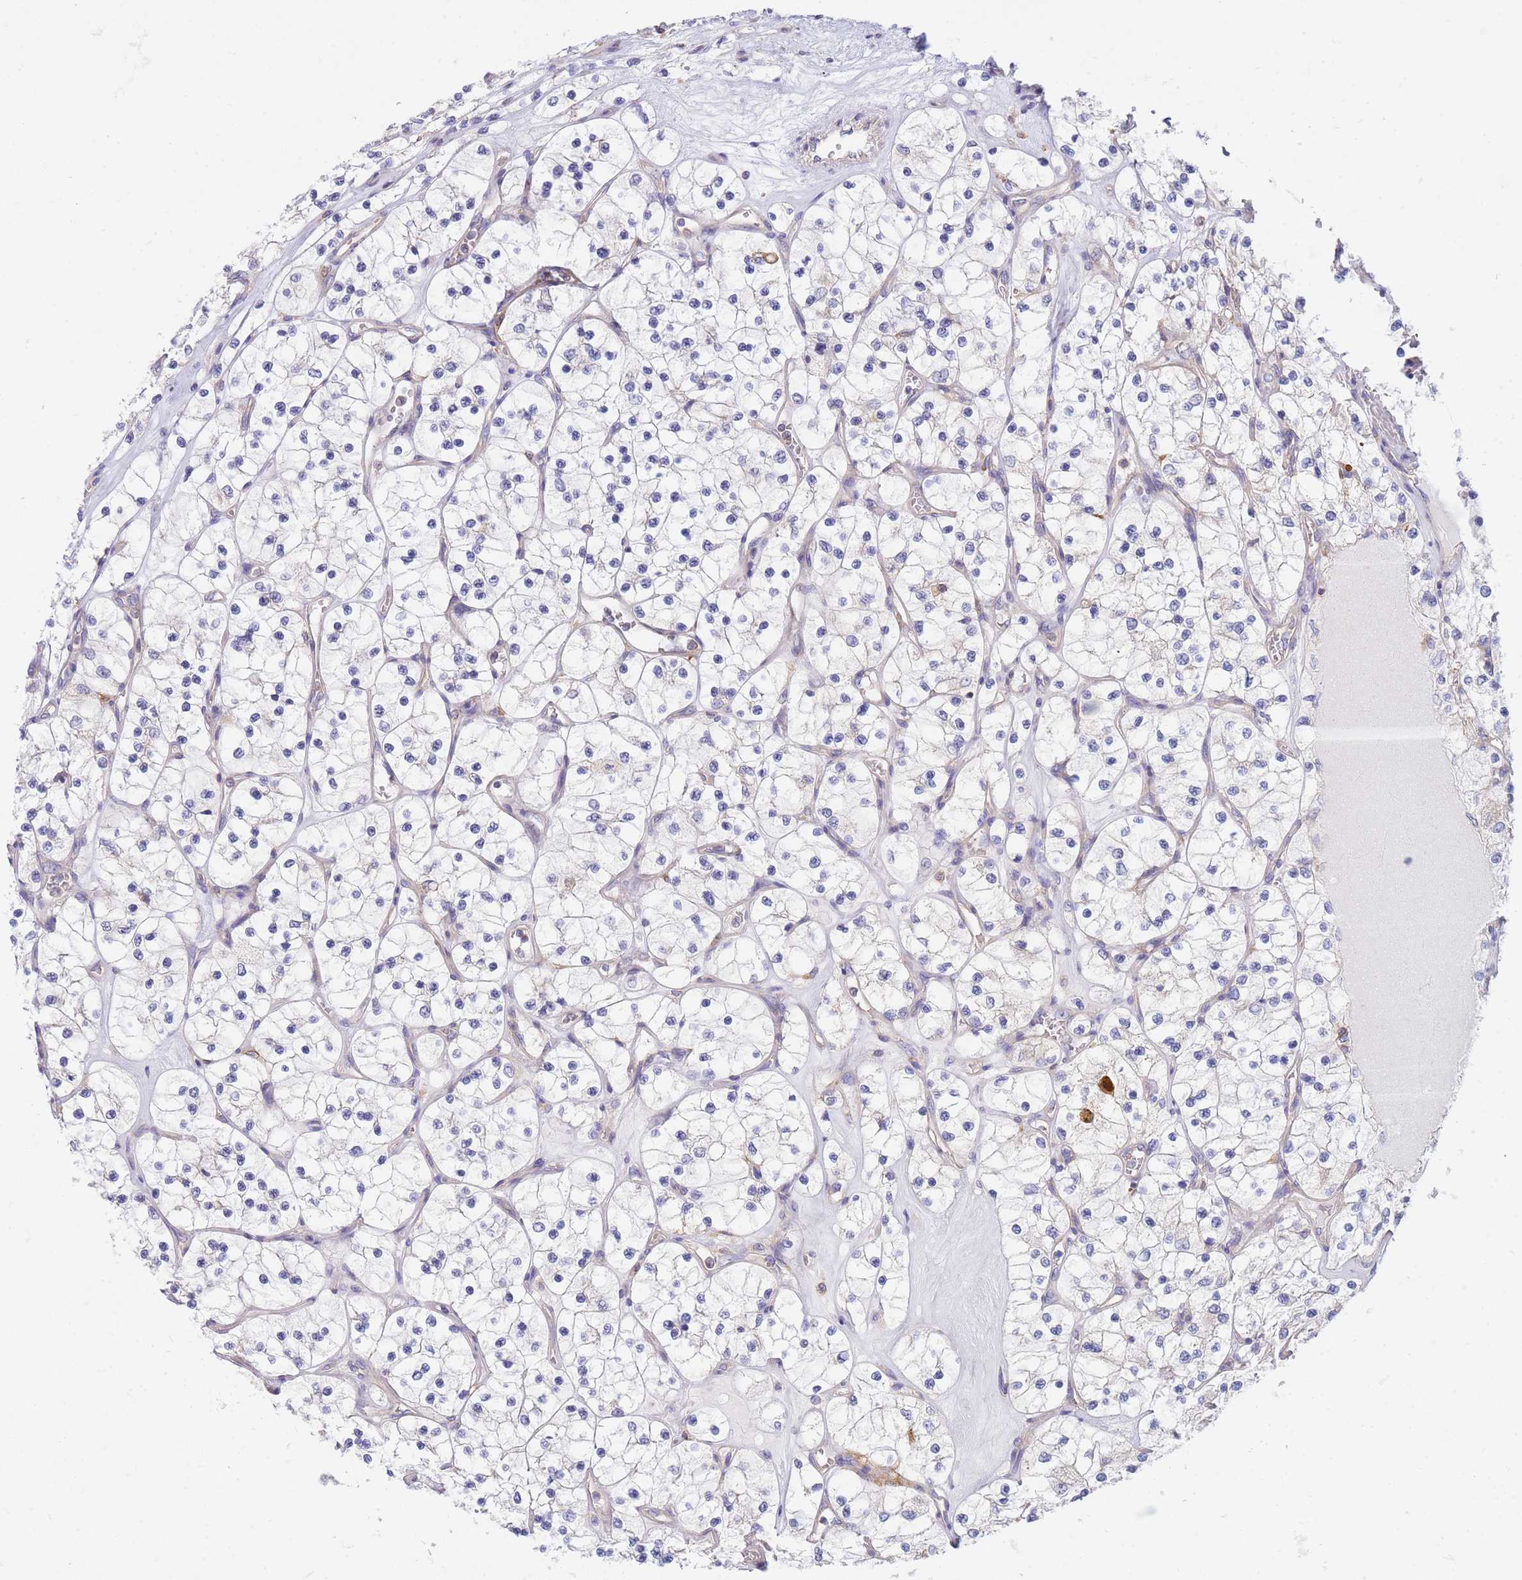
{"staining": {"intensity": "negative", "quantity": "none", "location": "none"}, "tissue": "renal cancer", "cell_type": "Tumor cells", "image_type": "cancer", "snomed": [{"axis": "morphology", "description": "Adenocarcinoma, NOS"}, {"axis": "topography", "description": "Kidney"}], "caption": "Immunohistochemistry (IHC) photomicrograph of adenocarcinoma (renal) stained for a protein (brown), which displays no staining in tumor cells. The staining was performed using DAB (3,3'-diaminobenzidine) to visualize the protein expression in brown, while the nuclei were stained in blue with hematoxylin (Magnification: 20x).", "gene": "SH2B2", "patient": {"sex": "female", "age": 69}}